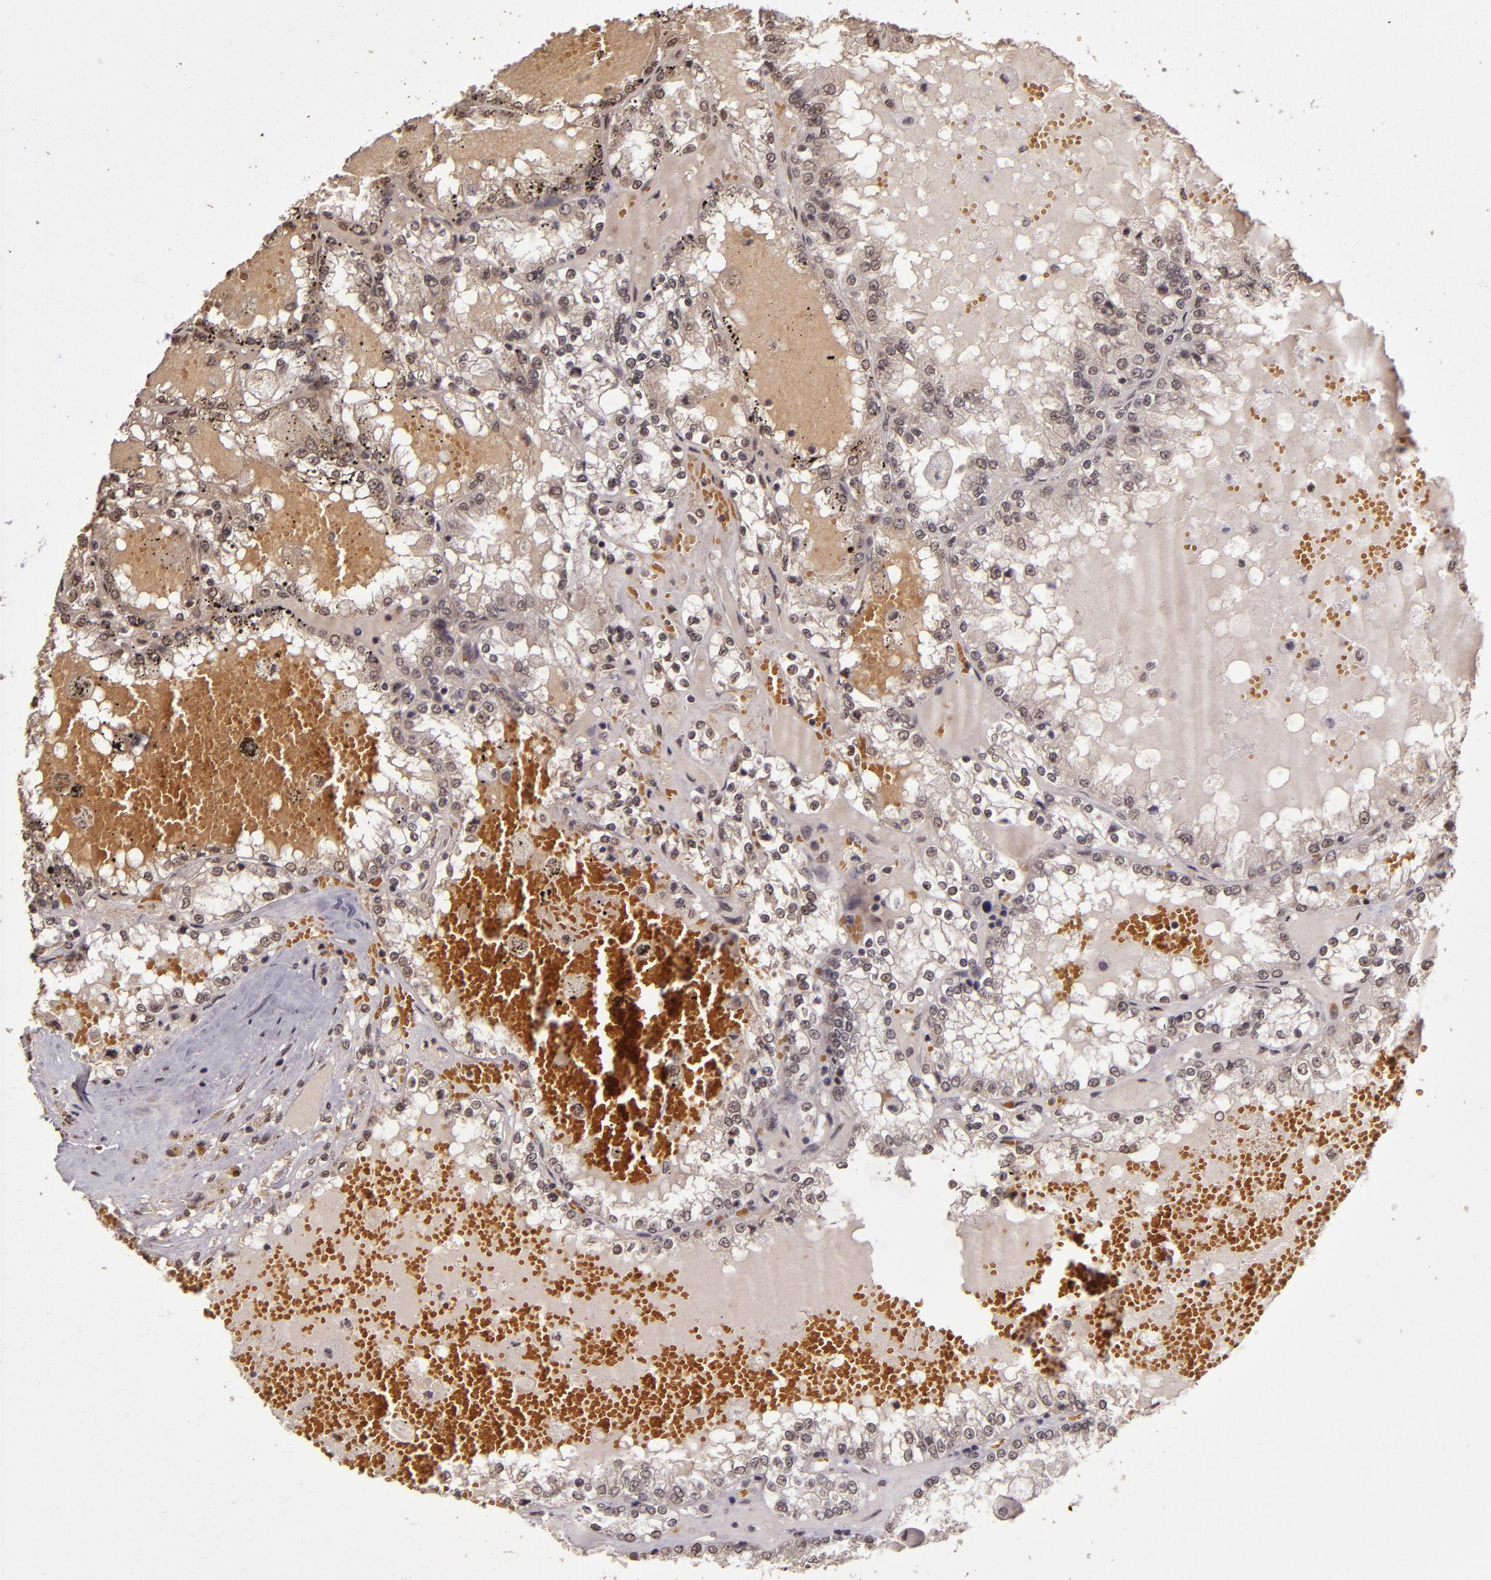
{"staining": {"intensity": "negative", "quantity": "none", "location": "none"}, "tissue": "renal cancer", "cell_type": "Tumor cells", "image_type": "cancer", "snomed": [{"axis": "morphology", "description": "Adenocarcinoma, NOS"}, {"axis": "topography", "description": "Kidney"}], "caption": "Immunohistochemical staining of human adenocarcinoma (renal) reveals no significant positivity in tumor cells. (DAB IHC with hematoxylin counter stain).", "gene": "CUL1", "patient": {"sex": "female", "age": 56}}